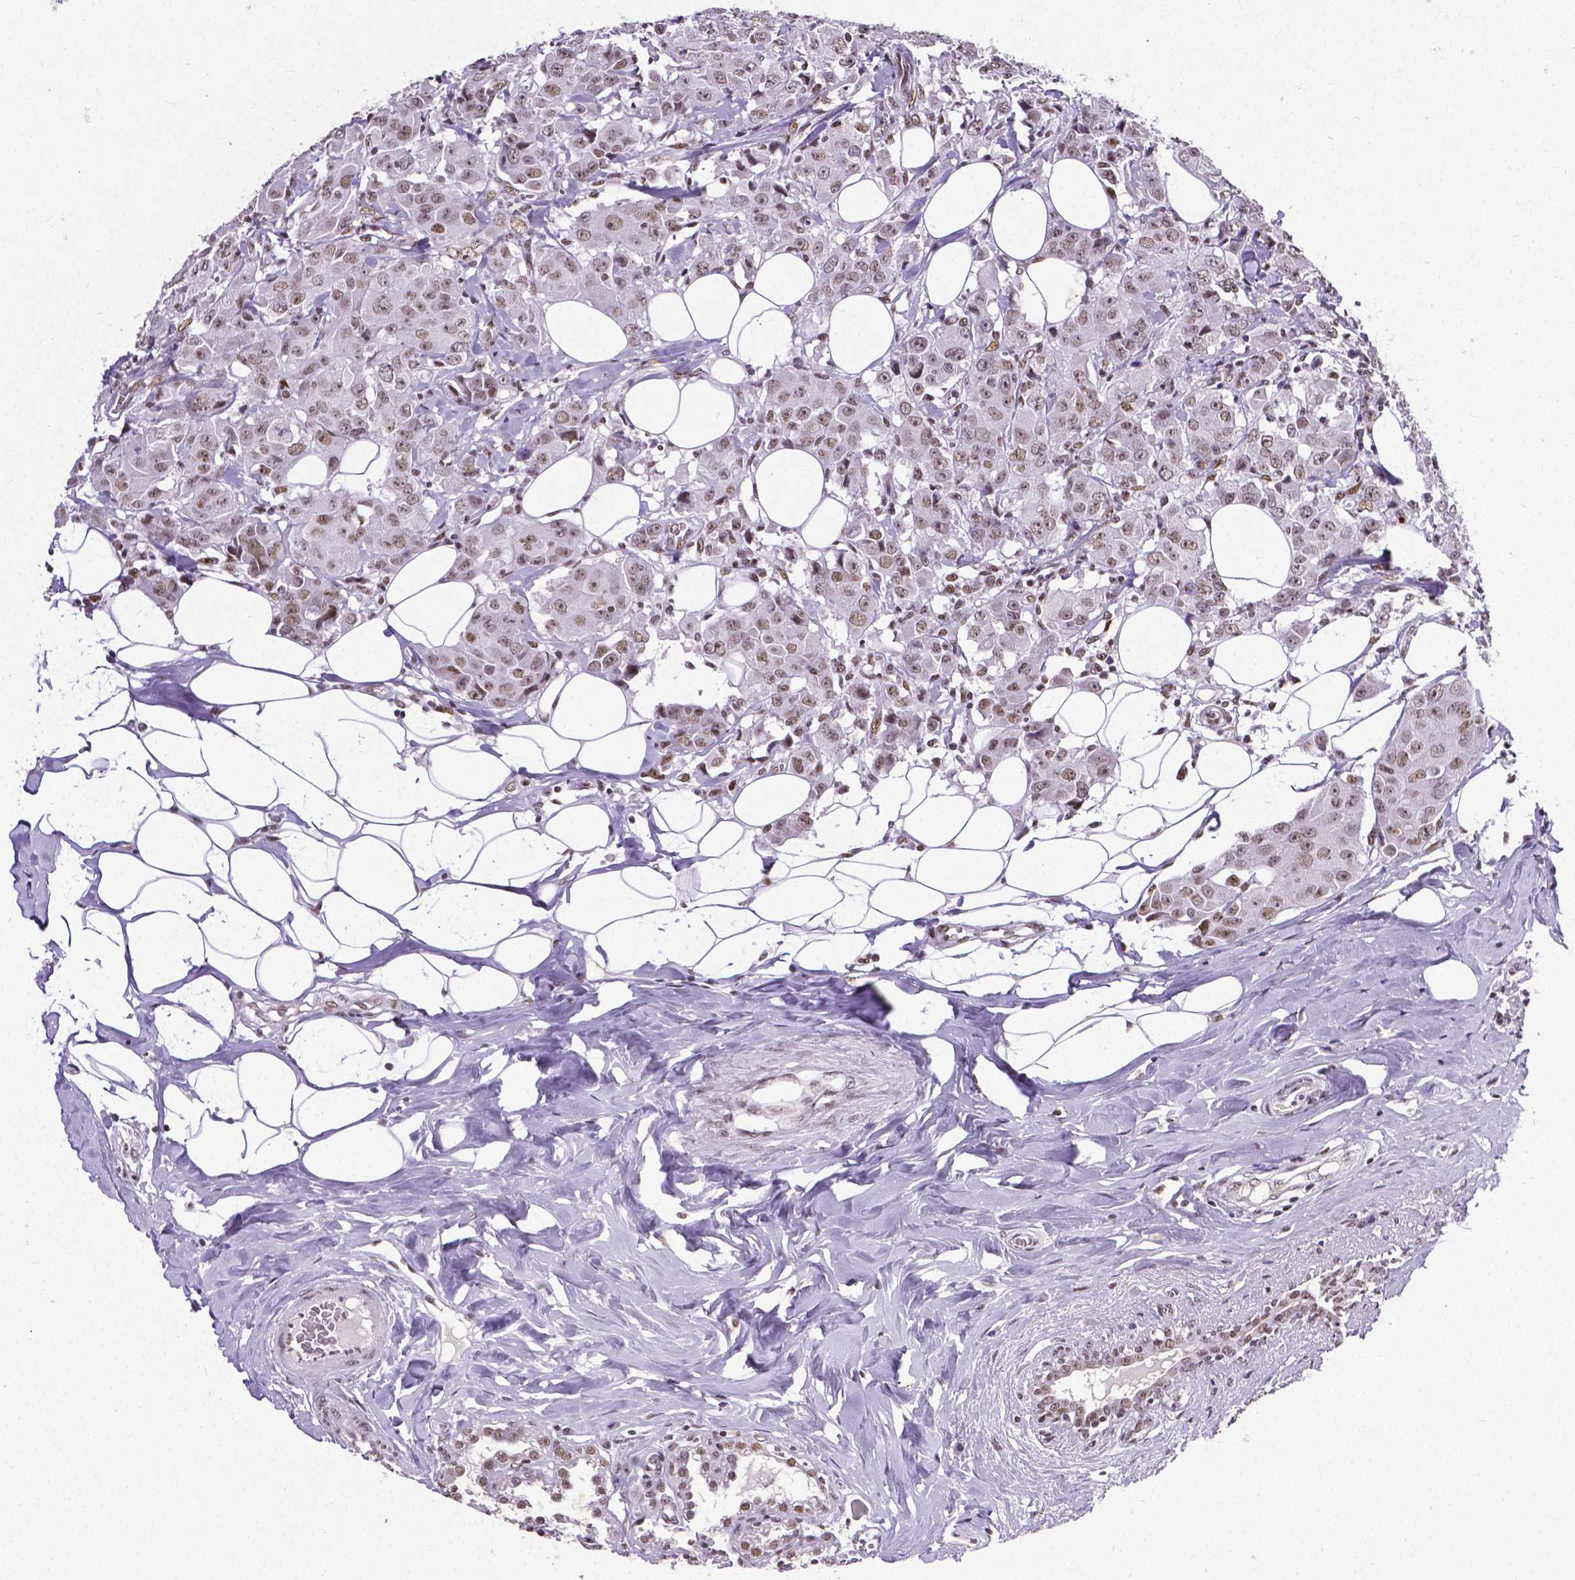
{"staining": {"intensity": "weak", "quantity": ">75%", "location": "nuclear"}, "tissue": "breast cancer", "cell_type": "Tumor cells", "image_type": "cancer", "snomed": [{"axis": "morphology", "description": "Normal tissue, NOS"}, {"axis": "morphology", "description": "Duct carcinoma"}, {"axis": "topography", "description": "Breast"}], "caption": "A photomicrograph showing weak nuclear positivity in about >75% of tumor cells in breast cancer, as visualized by brown immunohistochemical staining.", "gene": "REST", "patient": {"sex": "female", "age": 43}}